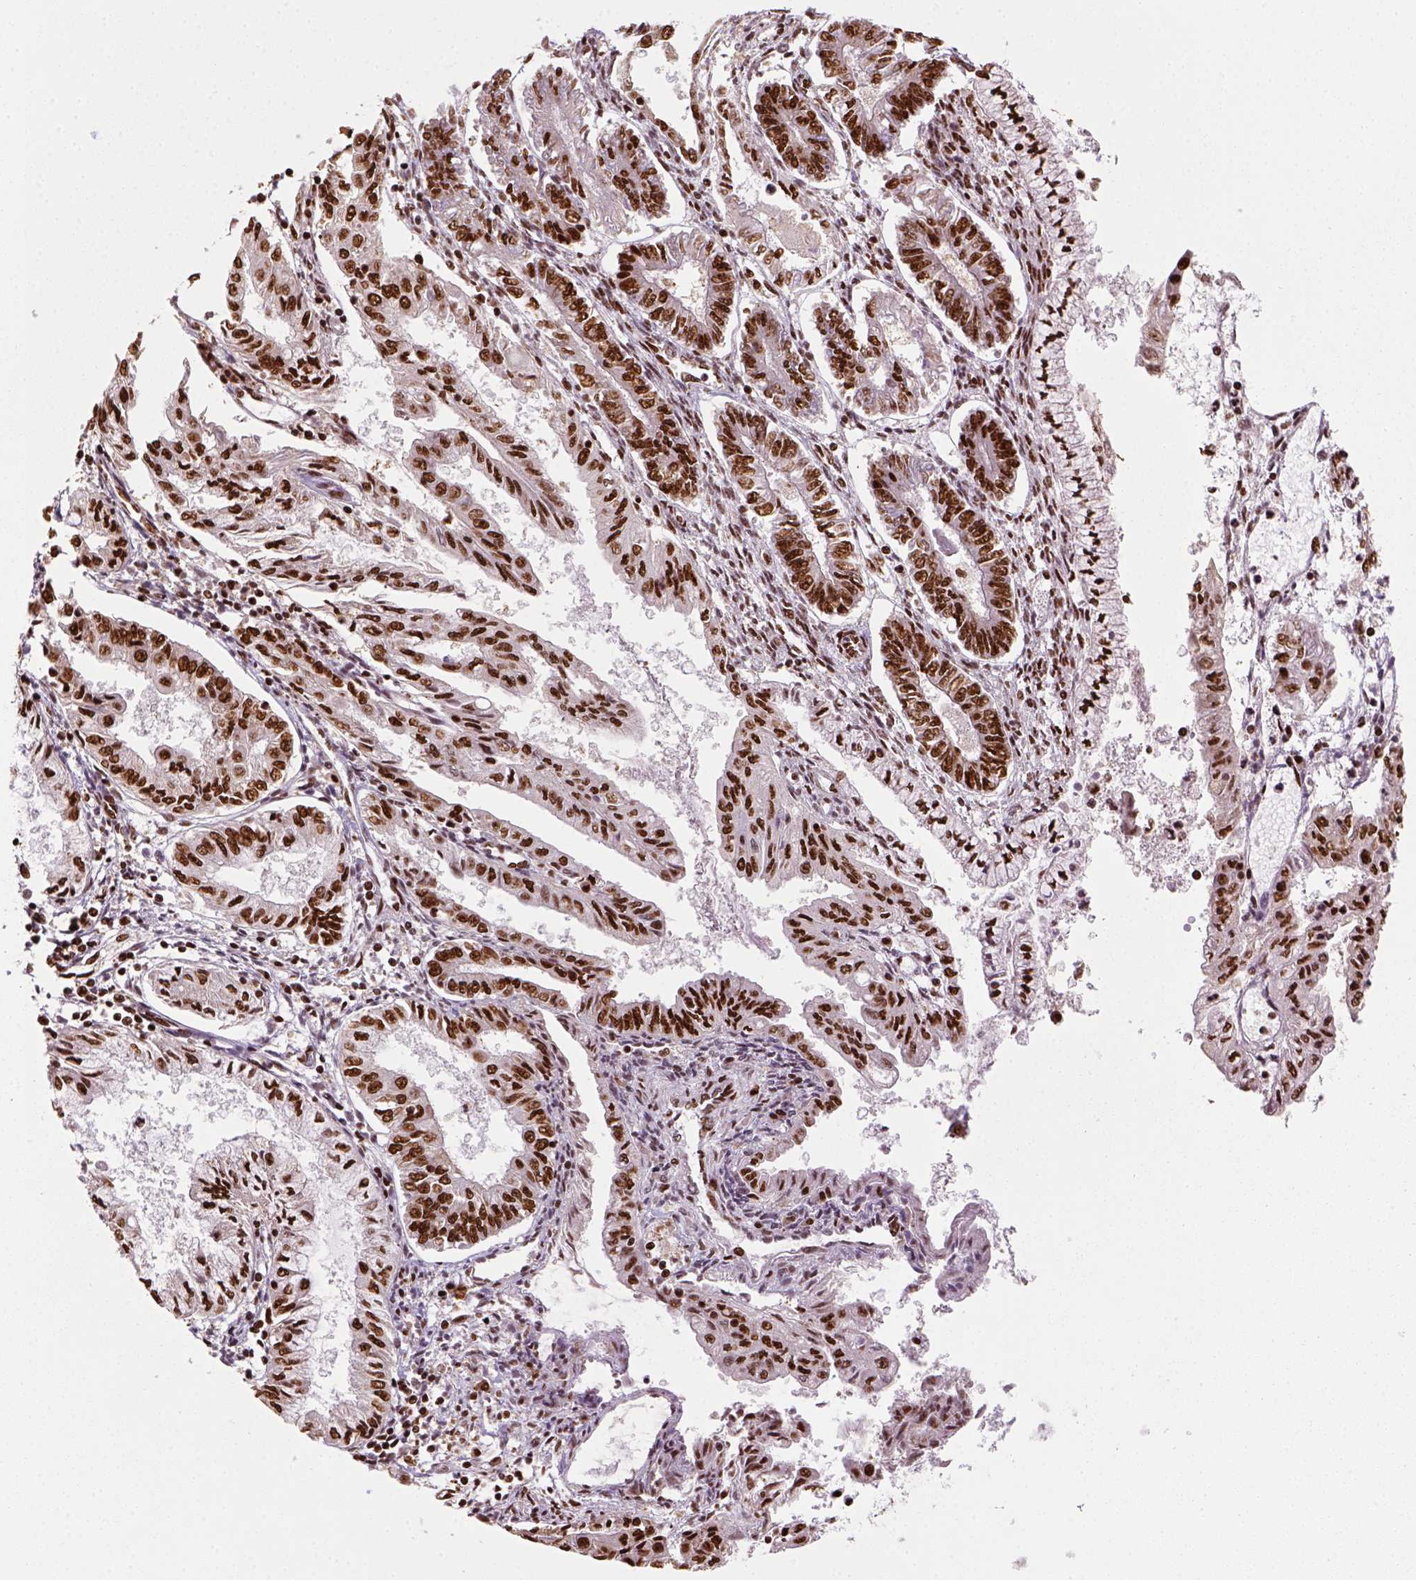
{"staining": {"intensity": "strong", "quantity": ">75%", "location": "nuclear"}, "tissue": "endometrial cancer", "cell_type": "Tumor cells", "image_type": "cancer", "snomed": [{"axis": "morphology", "description": "Adenocarcinoma, NOS"}, {"axis": "topography", "description": "Endometrium"}], "caption": "Endometrial adenocarcinoma was stained to show a protein in brown. There is high levels of strong nuclear positivity in approximately >75% of tumor cells.", "gene": "CCAR1", "patient": {"sex": "female", "age": 68}}